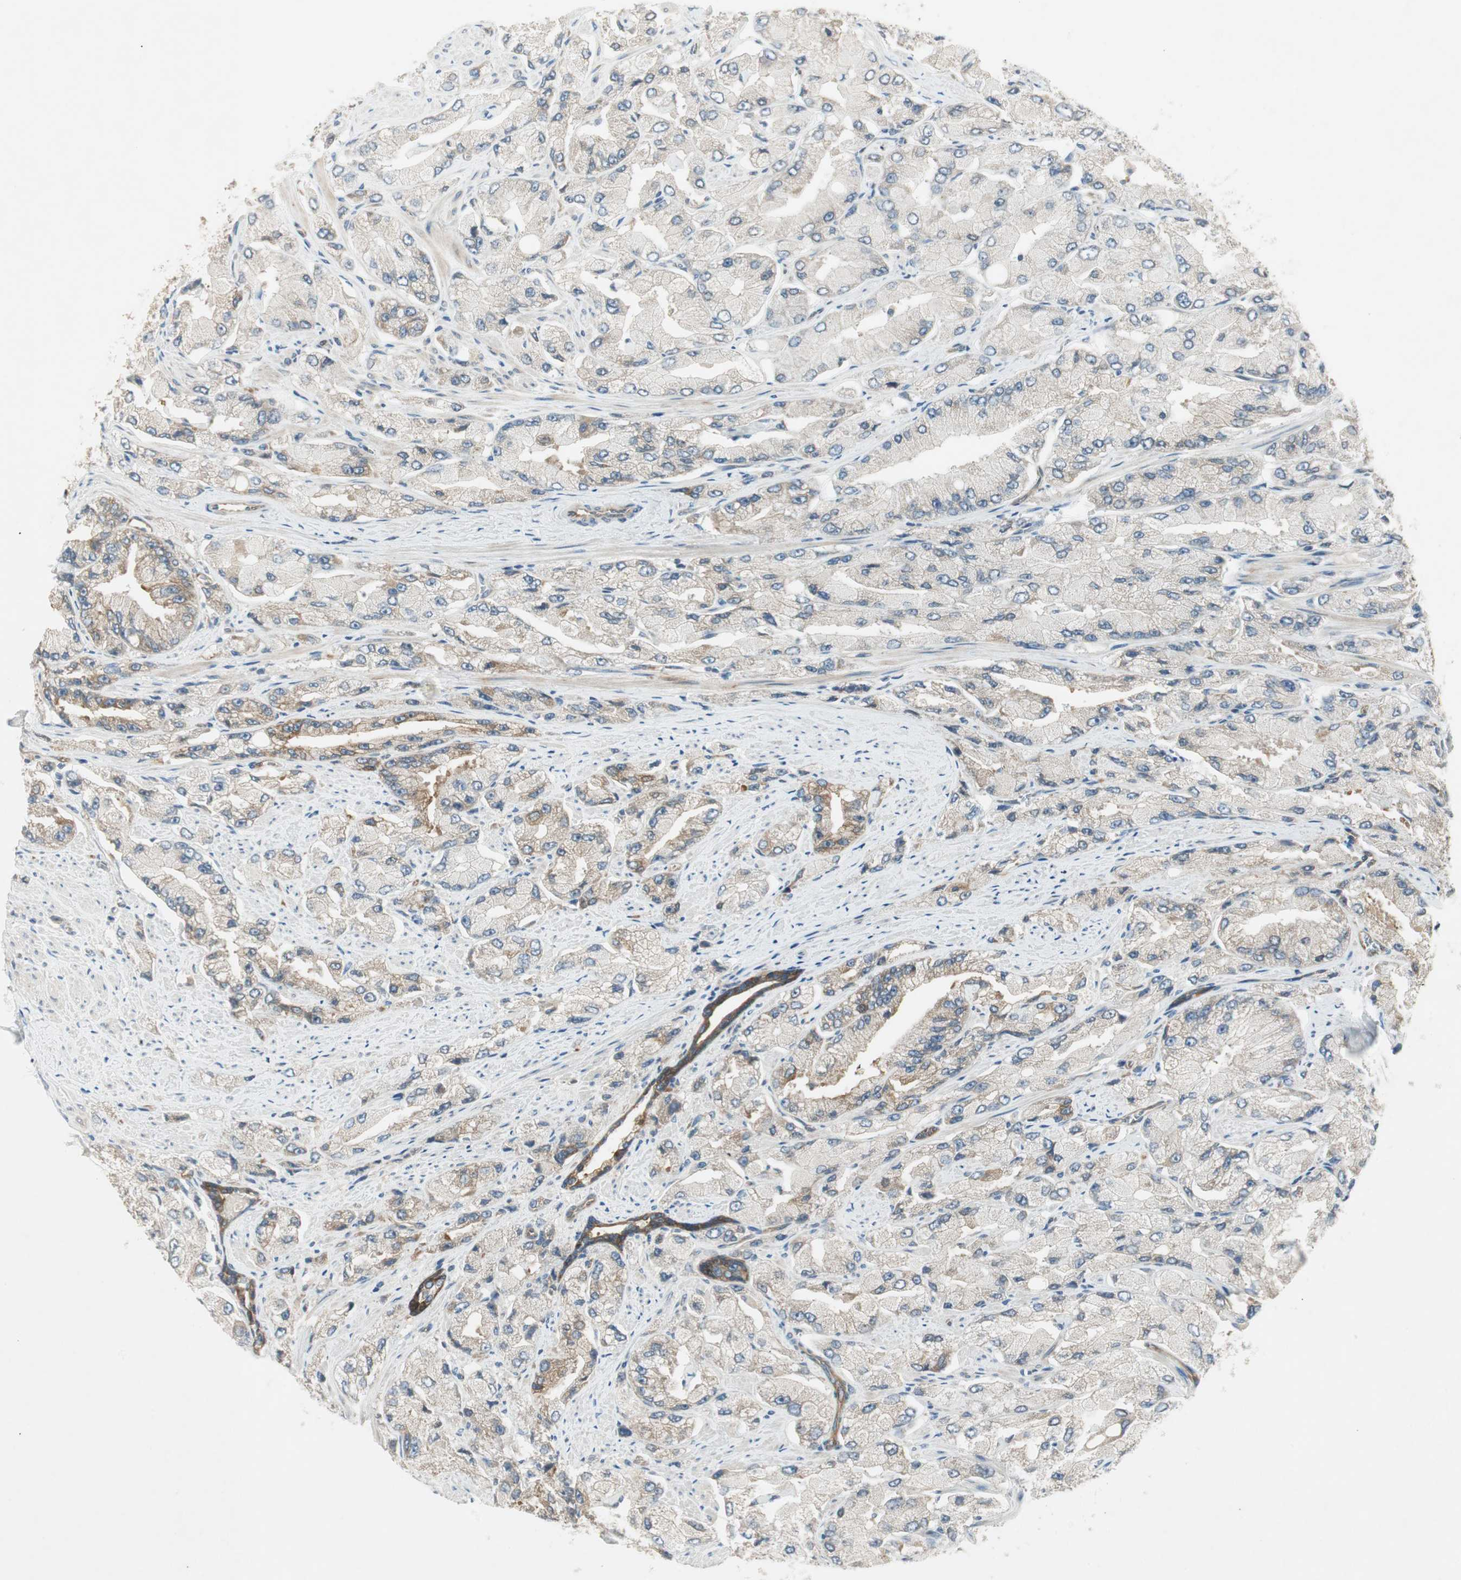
{"staining": {"intensity": "weak", "quantity": "<25%", "location": "cytoplasmic/membranous"}, "tissue": "prostate cancer", "cell_type": "Tumor cells", "image_type": "cancer", "snomed": [{"axis": "morphology", "description": "Adenocarcinoma, High grade"}, {"axis": "topography", "description": "Prostate"}], "caption": "This is an immunohistochemistry (IHC) image of adenocarcinoma (high-grade) (prostate). There is no expression in tumor cells.", "gene": "STON1-GTF2A1L", "patient": {"sex": "male", "age": 58}}